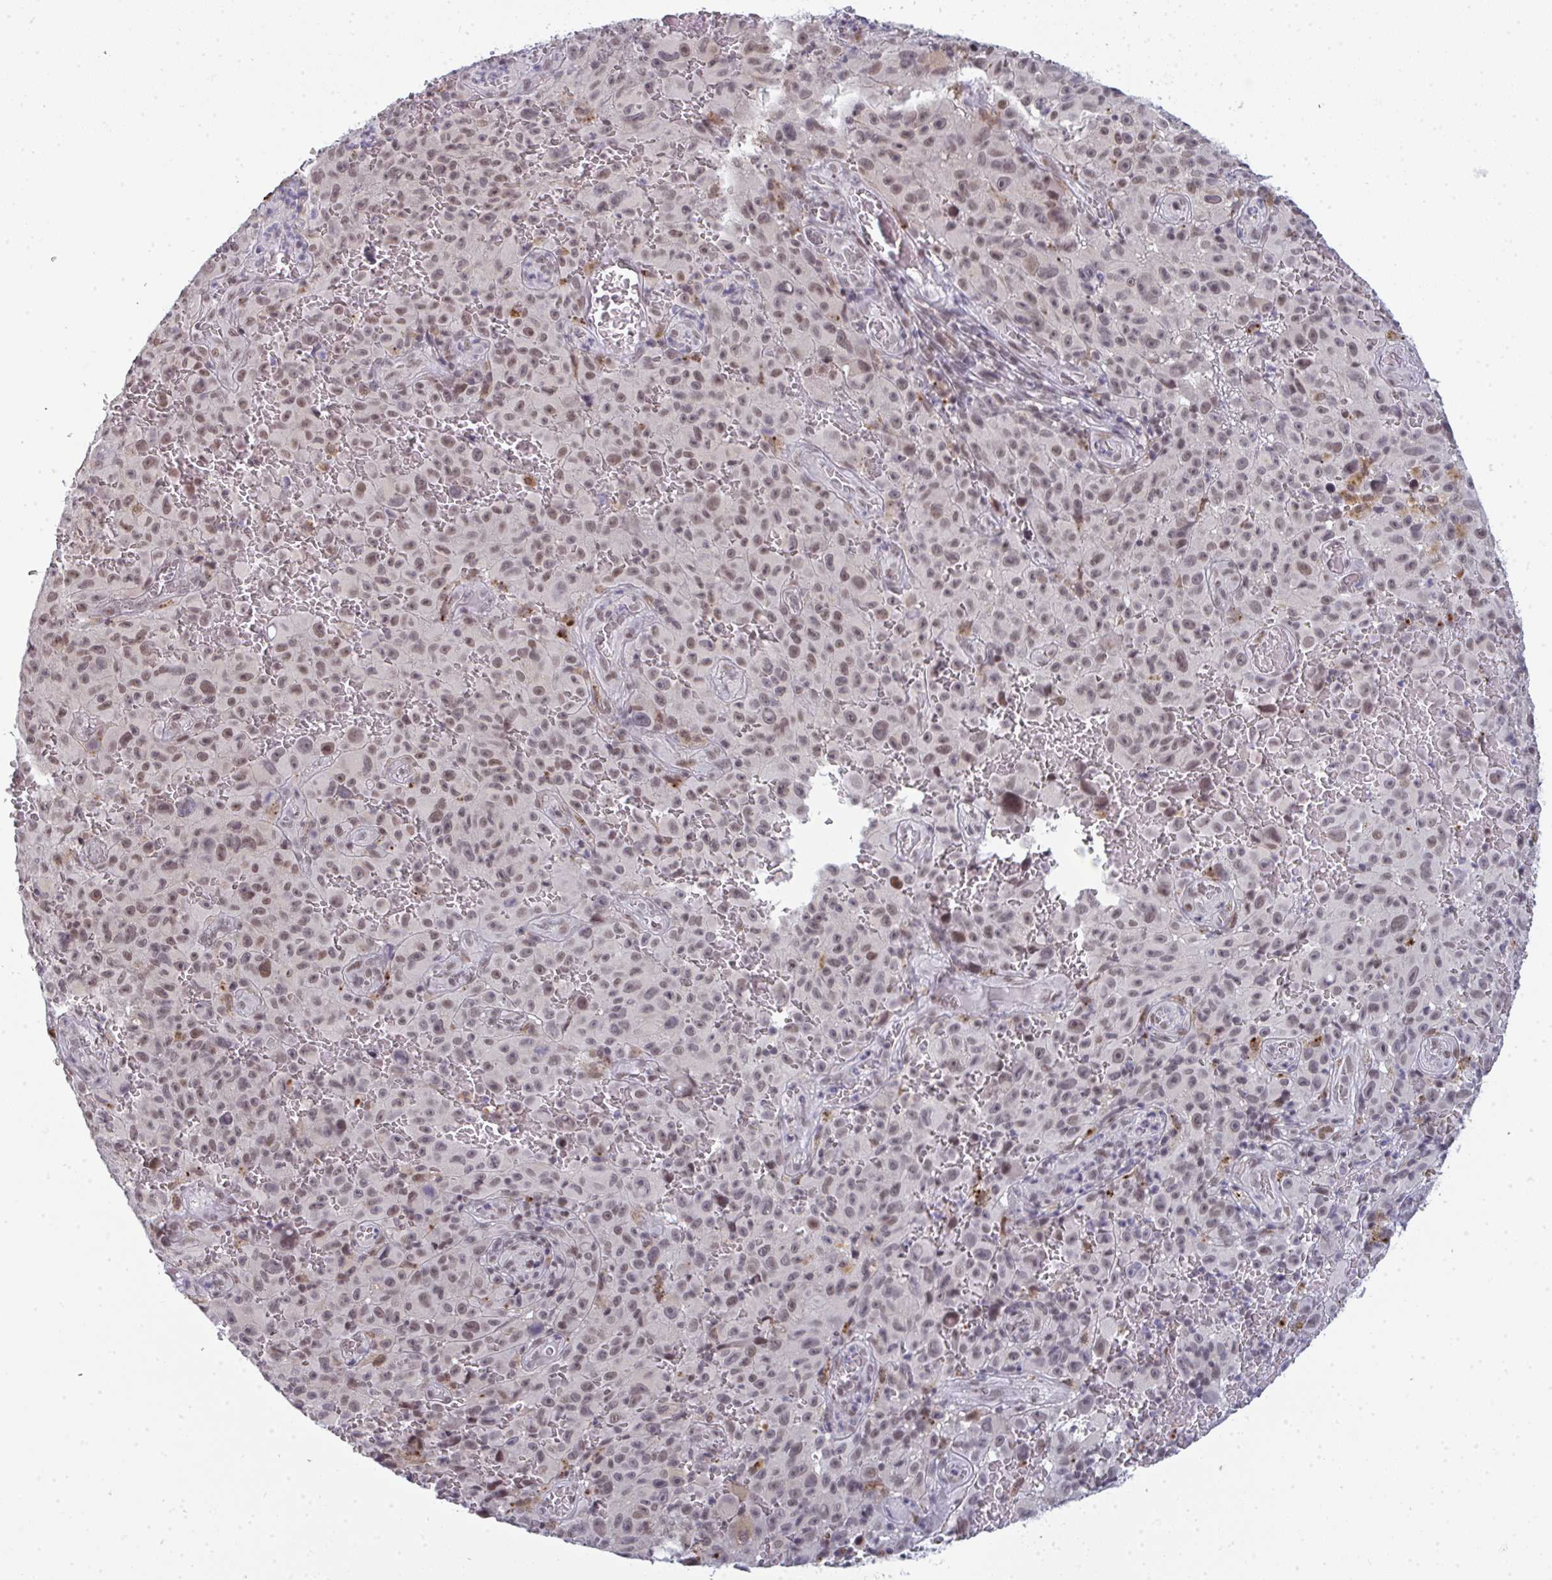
{"staining": {"intensity": "moderate", "quantity": ">75%", "location": "nuclear"}, "tissue": "melanoma", "cell_type": "Tumor cells", "image_type": "cancer", "snomed": [{"axis": "morphology", "description": "Malignant melanoma, NOS"}, {"axis": "topography", "description": "Skin"}], "caption": "IHC staining of malignant melanoma, which displays medium levels of moderate nuclear positivity in about >75% of tumor cells indicating moderate nuclear protein positivity. The staining was performed using DAB (brown) for protein detection and nuclei were counterstained in hematoxylin (blue).", "gene": "ATF1", "patient": {"sex": "female", "age": 82}}